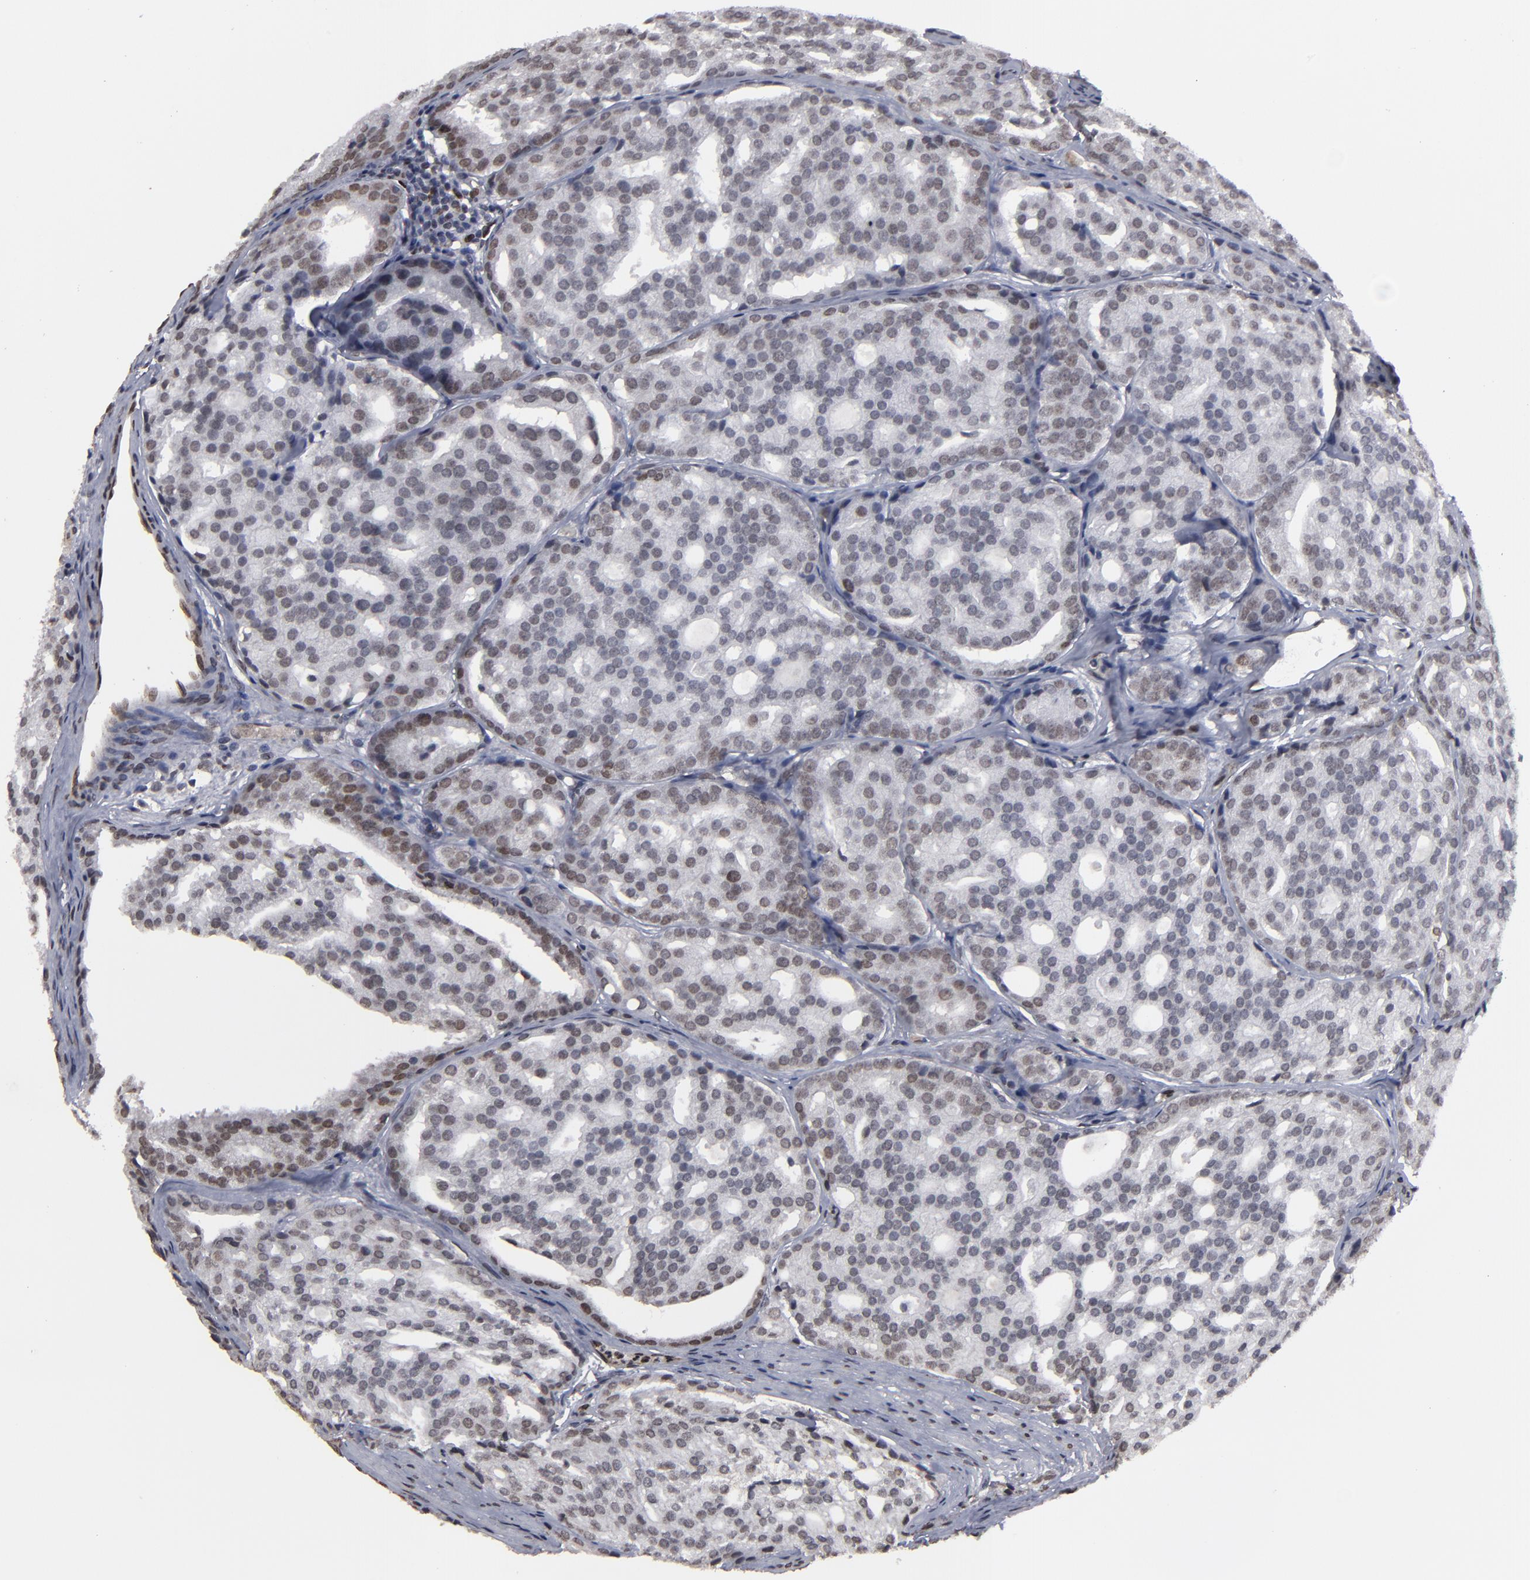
{"staining": {"intensity": "weak", "quantity": ">75%", "location": "nuclear"}, "tissue": "prostate cancer", "cell_type": "Tumor cells", "image_type": "cancer", "snomed": [{"axis": "morphology", "description": "Adenocarcinoma, High grade"}, {"axis": "topography", "description": "Prostate"}], "caption": "Prostate high-grade adenocarcinoma tissue exhibits weak nuclear positivity in about >75% of tumor cells, visualized by immunohistochemistry. The staining is performed using DAB brown chromogen to label protein expression. The nuclei are counter-stained blue using hematoxylin.", "gene": "BAZ1A", "patient": {"sex": "male", "age": 64}}